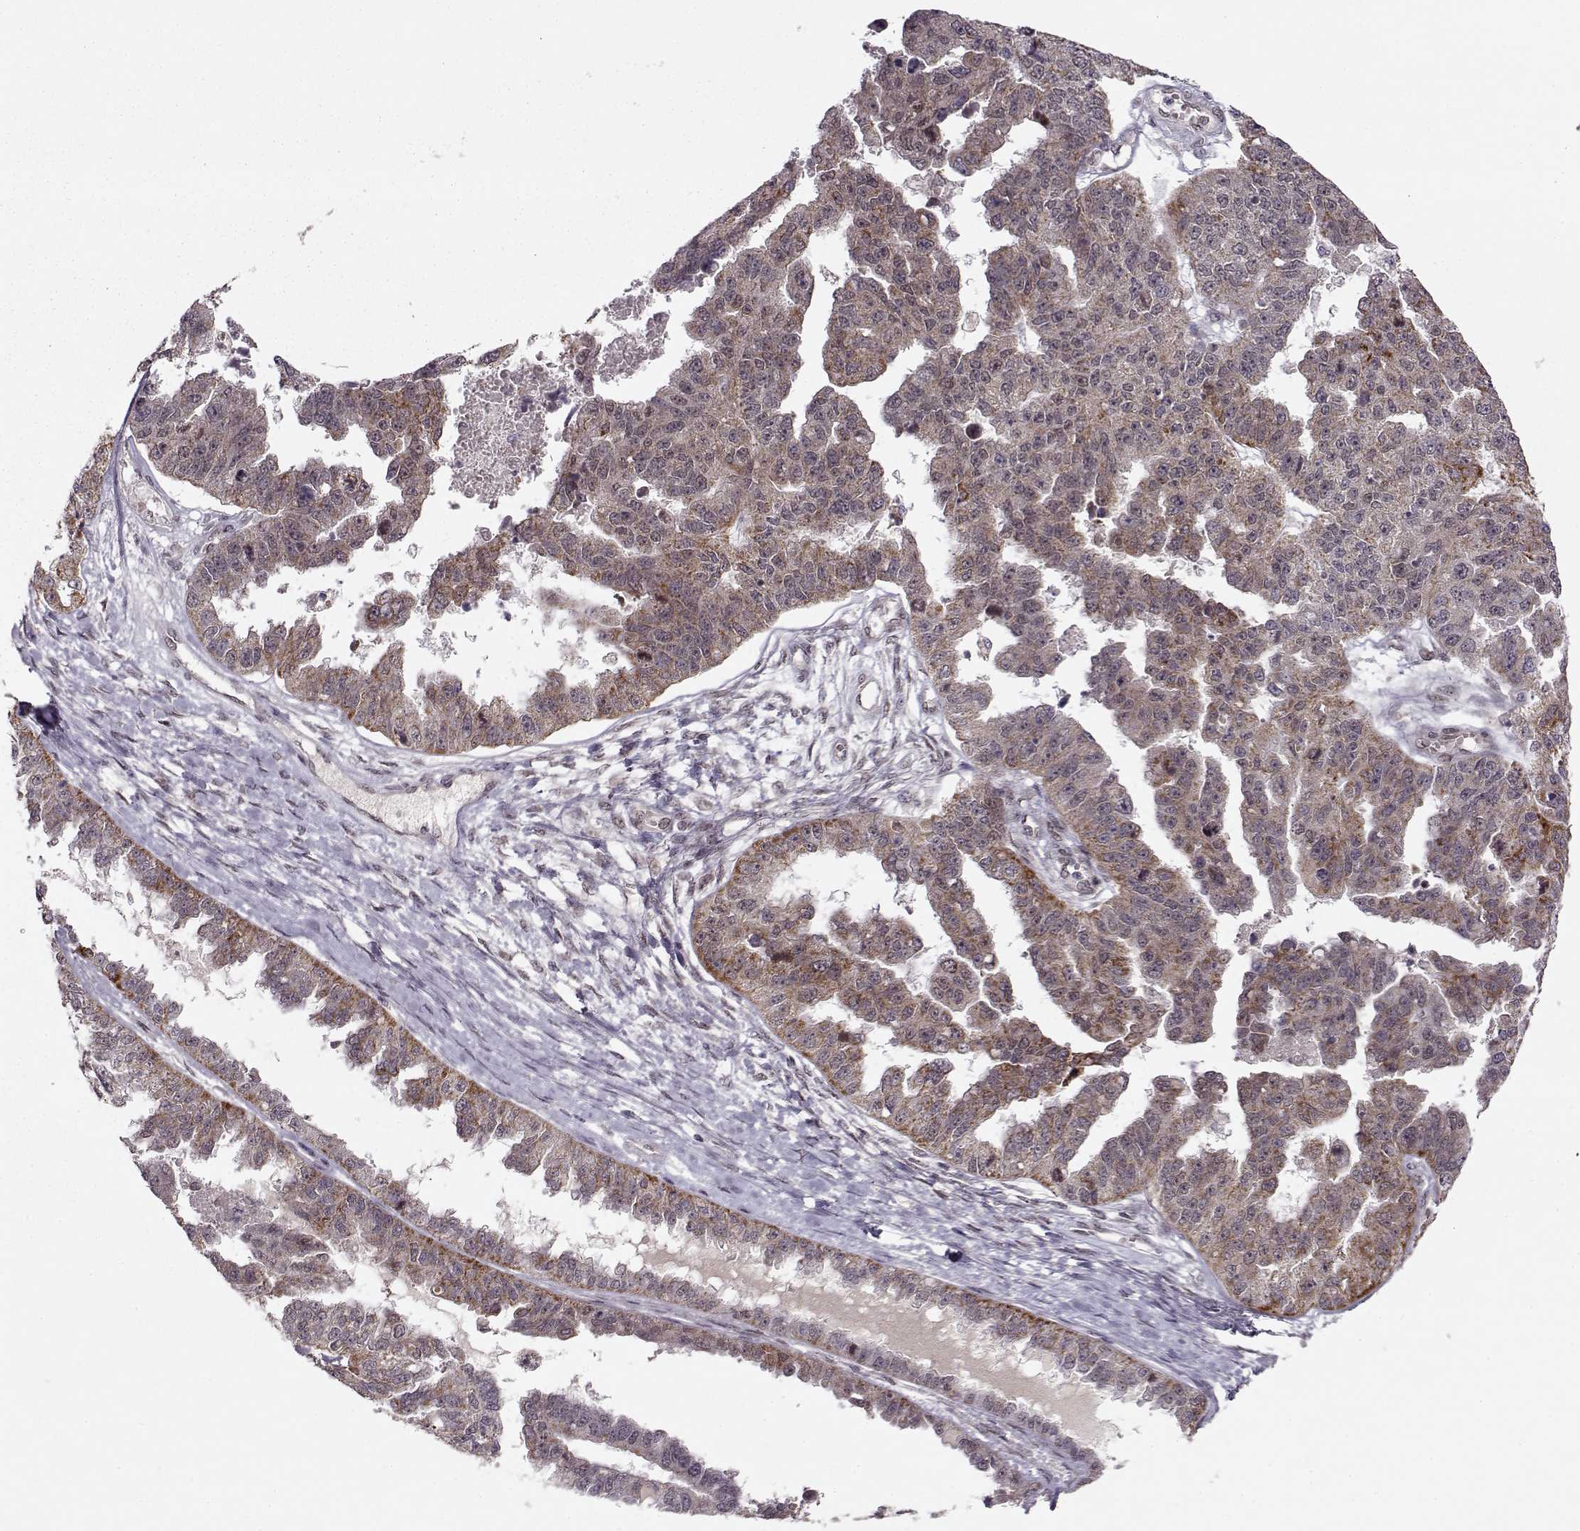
{"staining": {"intensity": "moderate", "quantity": ">75%", "location": "cytoplasmic/membranous"}, "tissue": "ovarian cancer", "cell_type": "Tumor cells", "image_type": "cancer", "snomed": [{"axis": "morphology", "description": "Cystadenocarcinoma, serous, NOS"}, {"axis": "topography", "description": "Ovary"}], "caption": "Protein expression analysis of ovarian cancer (serous cystadenocarcinoma) displays moderate cytoplasmic/membranous expression in about >75% of tumor cells.", "gene": "RAI1", "patient": {"sex": "female", "age": 58}}